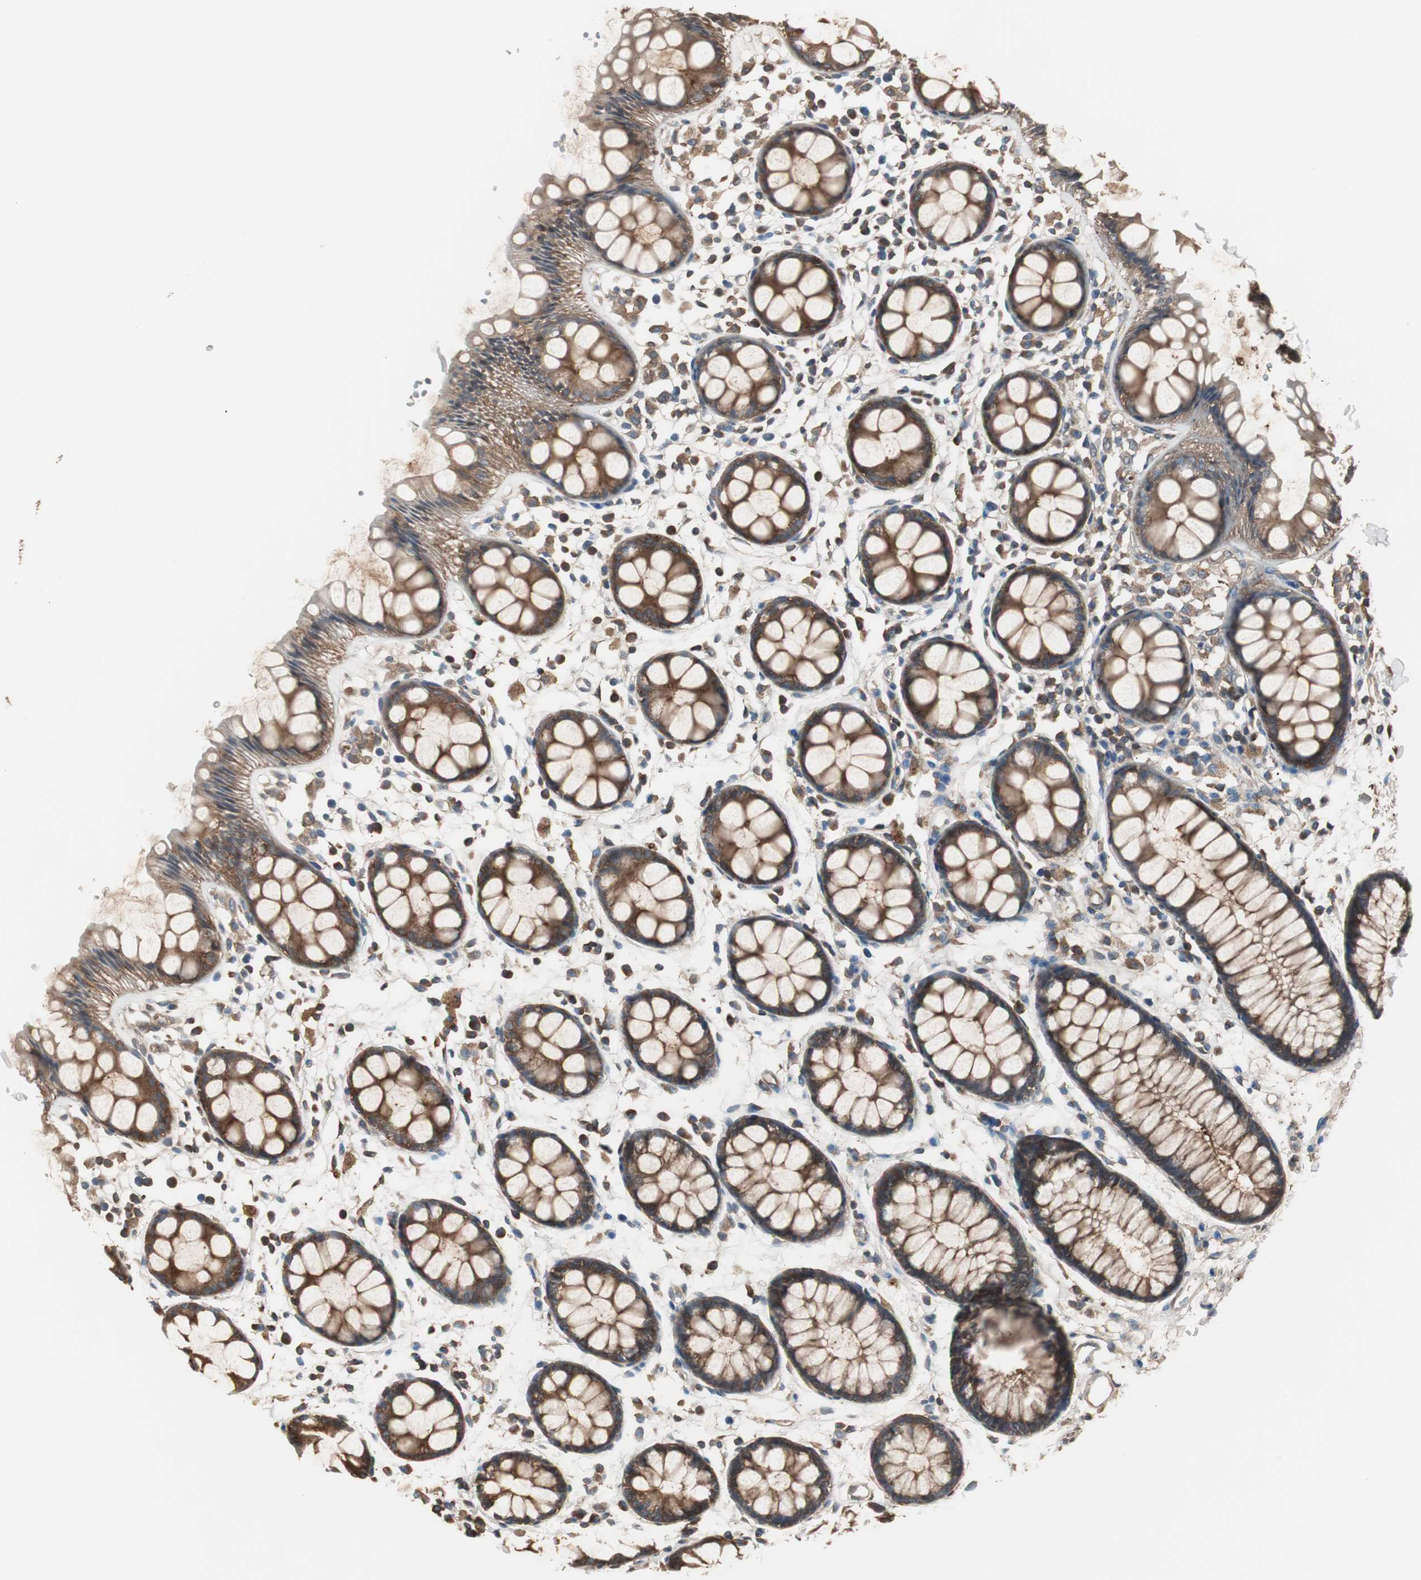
{"staining": {"intensity": "moderate", "quantity": ">75%", "location": "cytoplasmic/membranous"}, "tissue": "rectum", "cell_type": "Glandular cells", "image_type": "normal", "snomed": [{"axis": "morphology", "description": "Normal tissue, NOS"}, {"axis": "topography", "description": "Rectum"}], "caption": "A brown stain shows moderate cytoplasmic/membranous staining of a protein in glandular cells of normal human rectum.", "gene": "CAPNS1", "patient": {"sex": "female", "age": 66}}